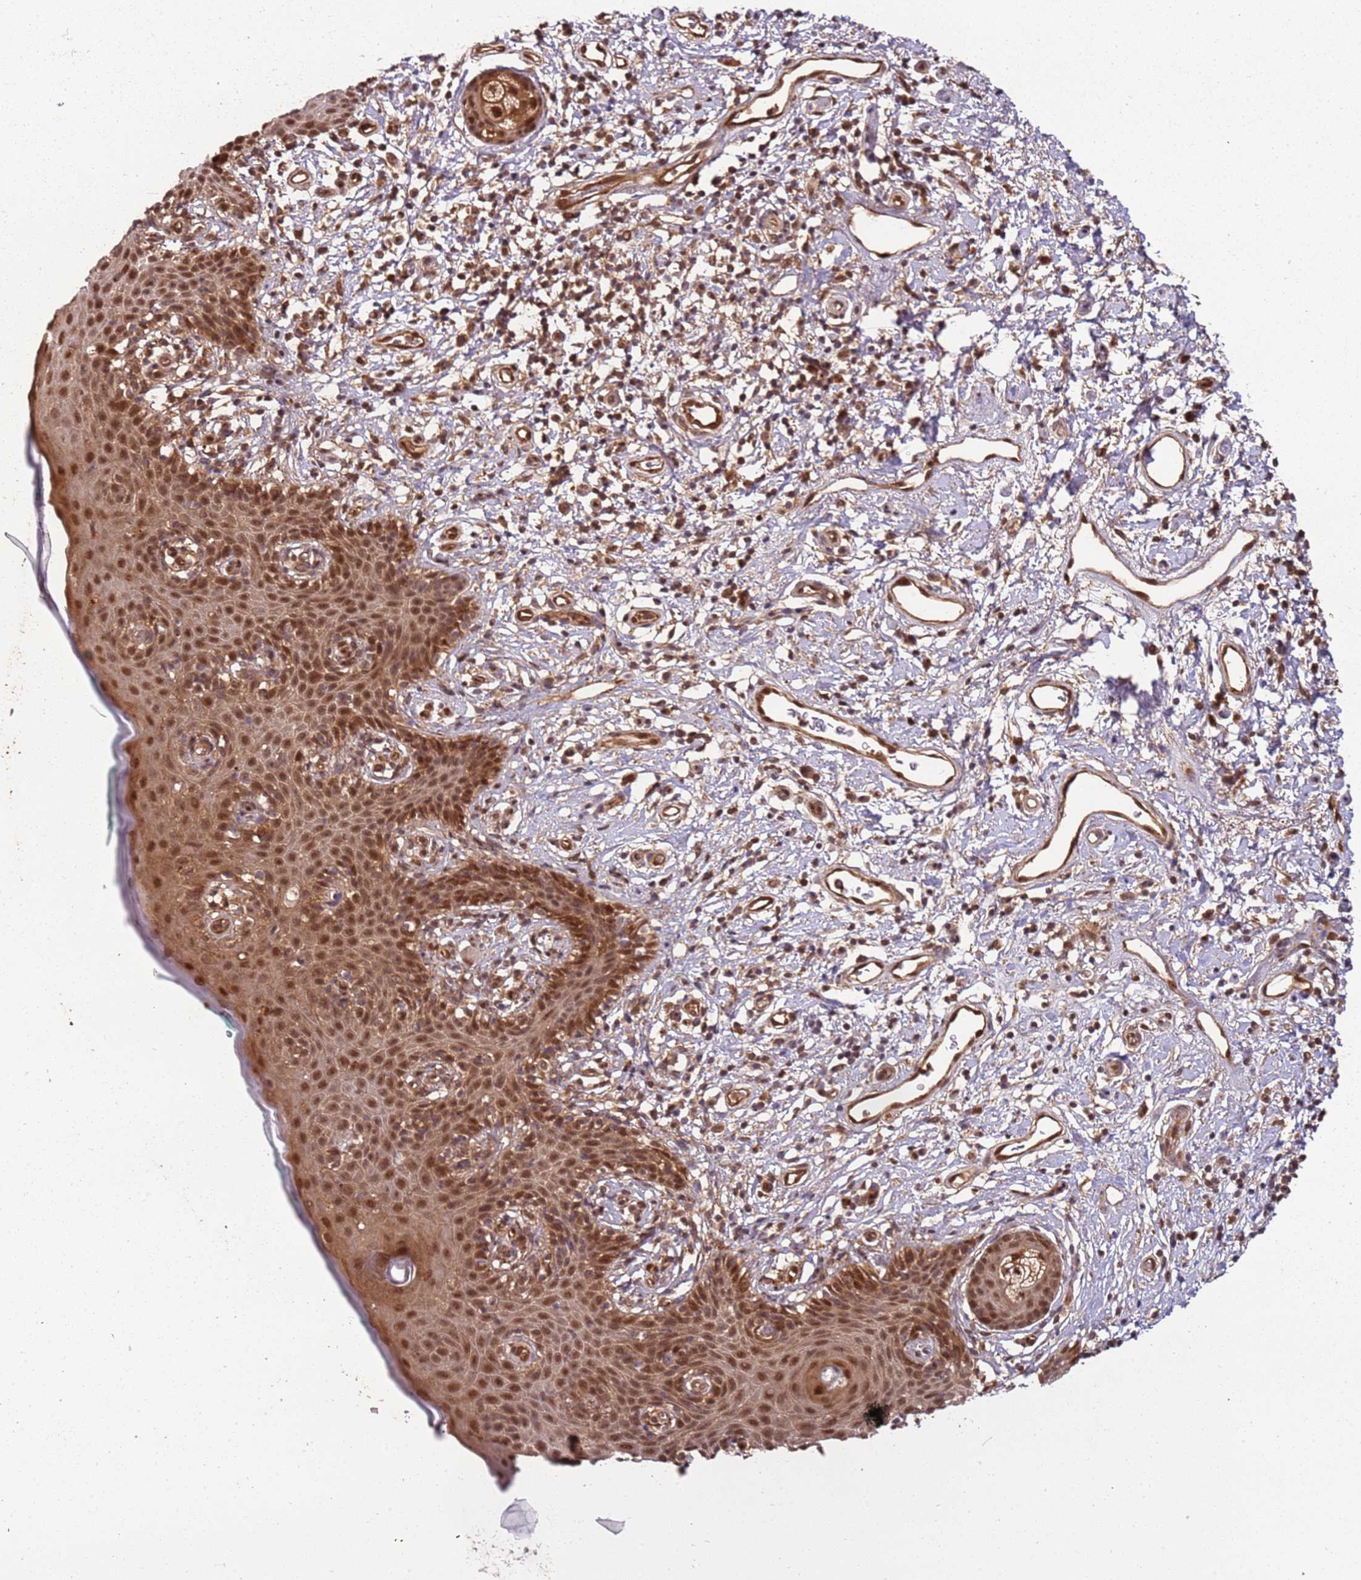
{"staining": {"intensity": "moderate", "quantity": ">75%", "location": "nuclear"}, "tissue": "skin", "cell_type": "Epidermal cells", "image_type": "normal", "snomed": [{"axis": "morphology", "description": "Normal tissue, NOS"}, {"axis": "topography", "description": "Vulva"}], "caption": "About >75% of epidermal cells in normal skin demonstrate moderate nuclear protein expression as visualized by brown immunohistochemical staining.", "gene": "PGLS", "patient": {"sex": "female", "age": 66}}